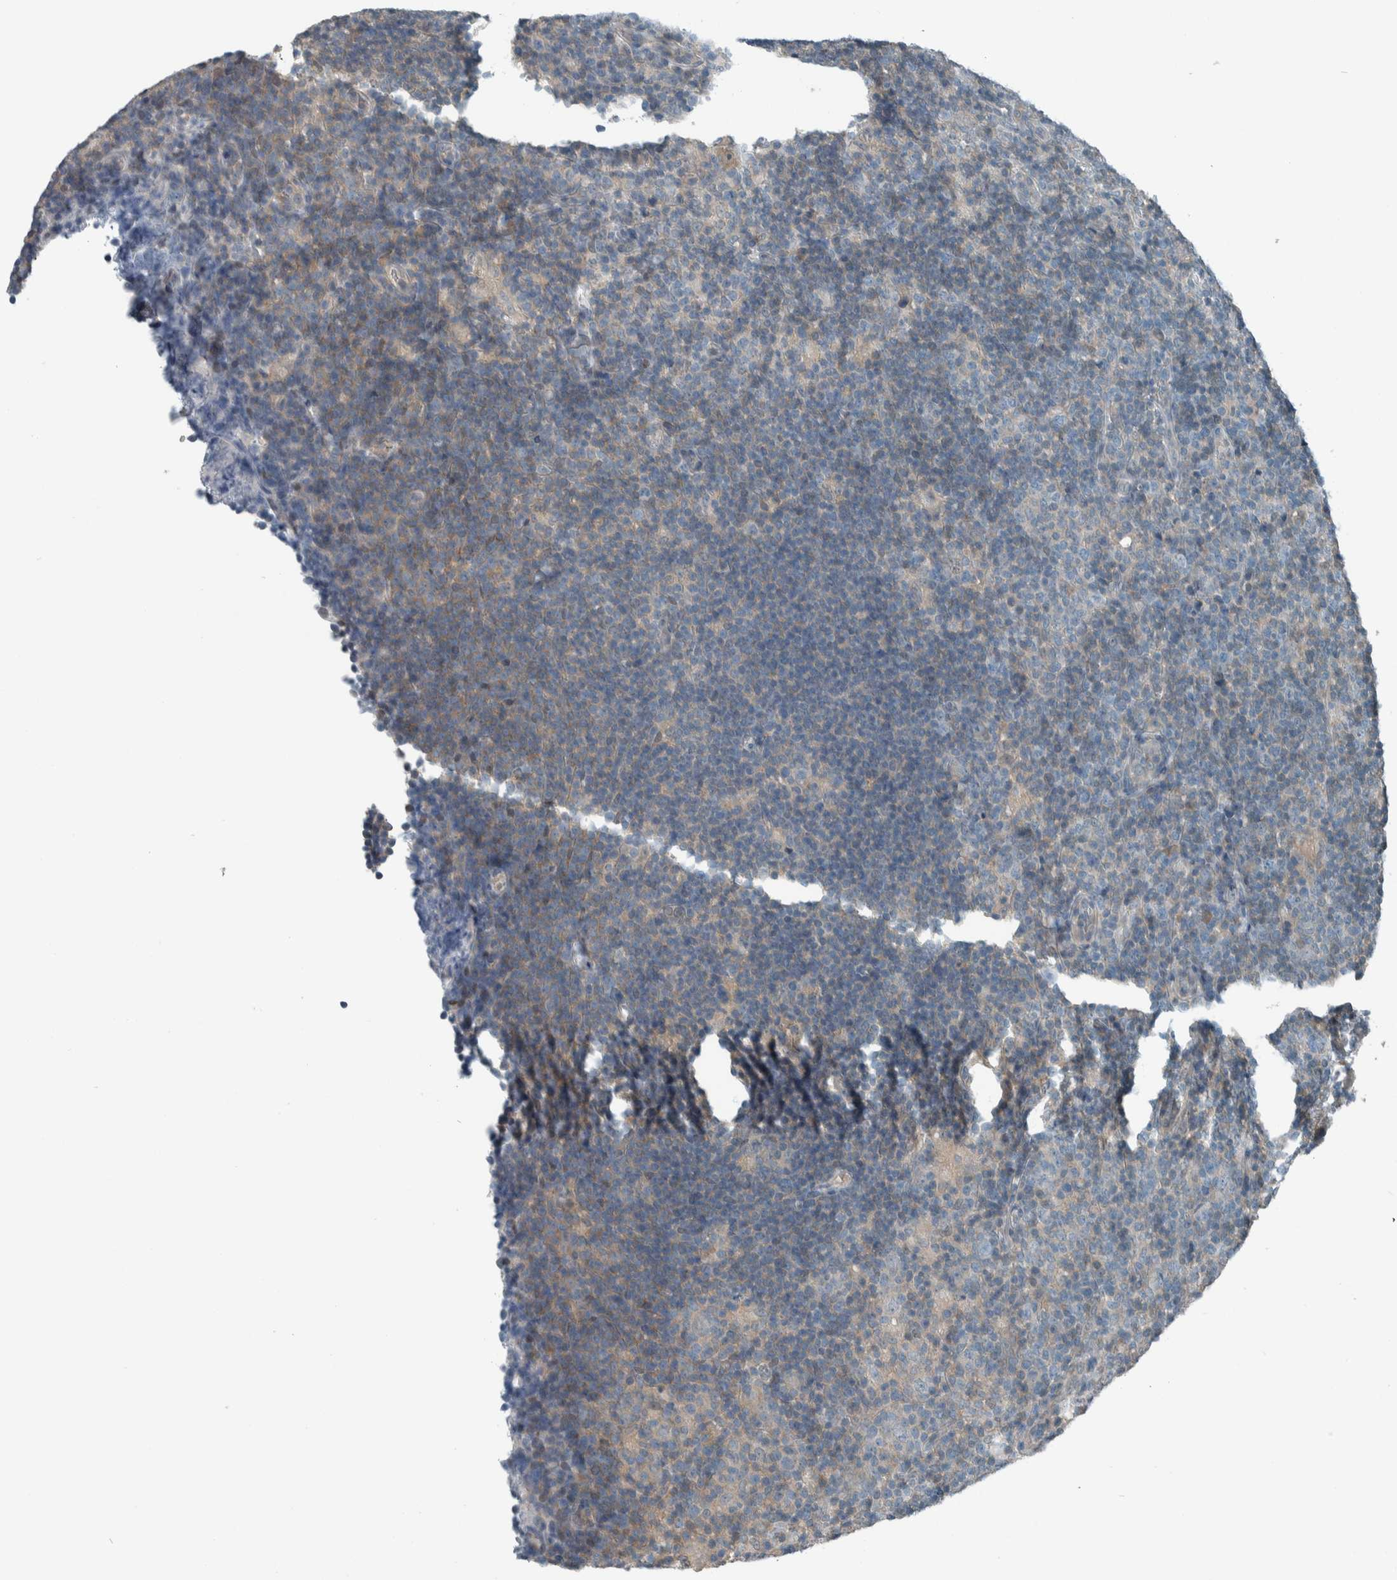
{"staining": {"intensity": "moderate", "quantity": ">75%", "location": "cytoplasmic/membranous"}, "tissue": "lymphoma", "cell_type": "Tumor cells", "image_type": "cancer", "snomed": [{"axis": "morphology", "description": "Hodgkin's disease, NOS"}, {"axis": "topography", "description": "Lymph node"}], "caption": "Moderate cytoplasmic/membranous expression for a protein is present in approximately >75% of tumor cells of Hodgkin's disease using immunohistochemistry (IHC).", "gene": "ALAD", "patient": {"sex": "female", "age": 57}}